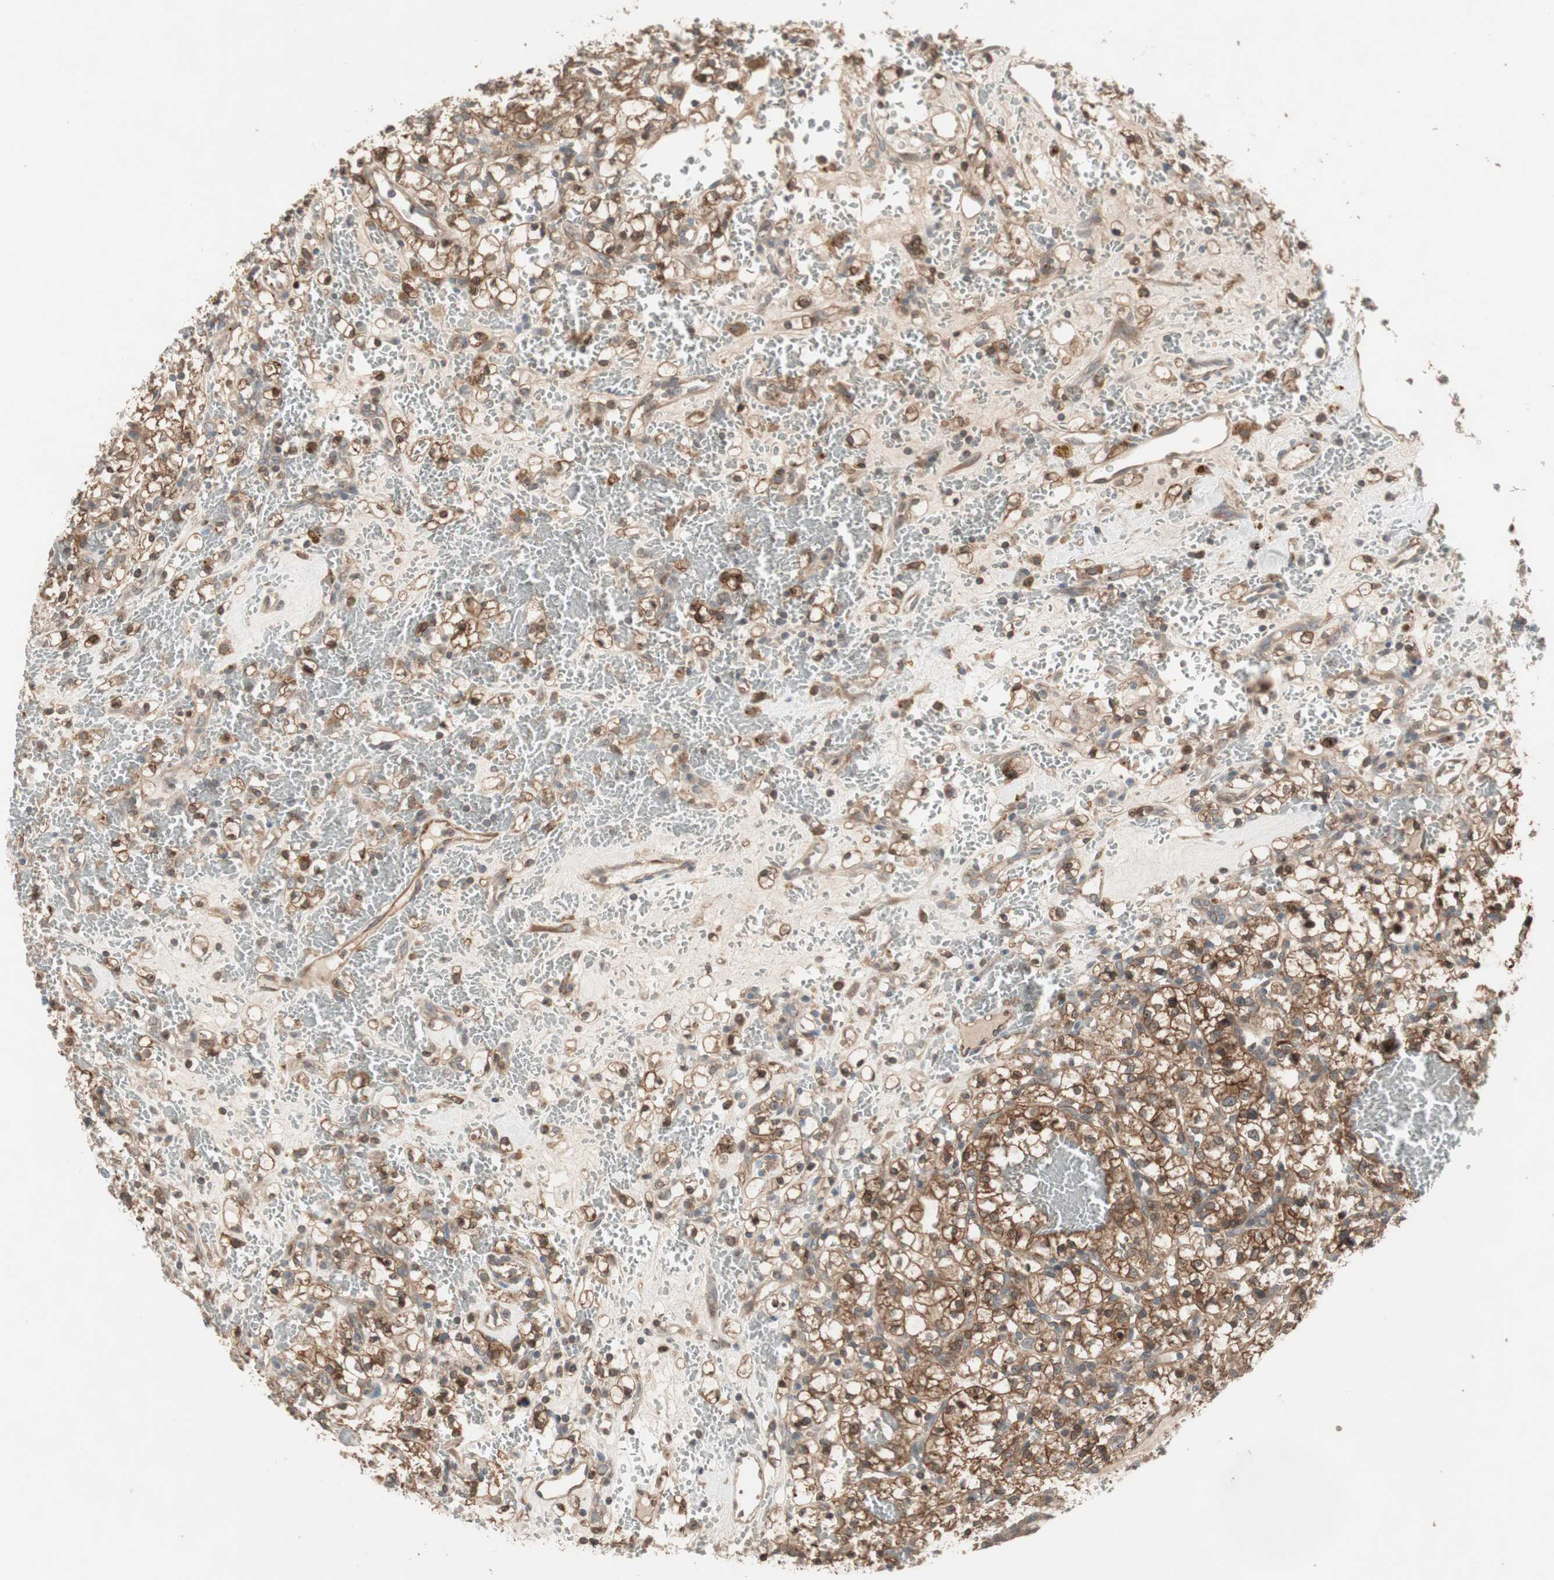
{"staining": {"intensity": "moderate", "quantity": ">75%", "location": "cytoplasmic/membranous,nuclear"}, "tissue": "renal cancer", "cell_type": "Tumor cells", "image_type": "cancer", "snomed": [{"axis": "morphology", "description": "Adenocarcinoma, NOS"}, {"axis": "topography", "description": "Kidney"}], "caption": "Approximately >75% of tumor cells in renal adenocarcinoma exhibit moderate cytoplasmic/membranous and nuclear protein expression as visualized by brown immunohistochemical staining.", "gene": "ATP6AP2", "patient": {"sex": "female", "age": 60}}